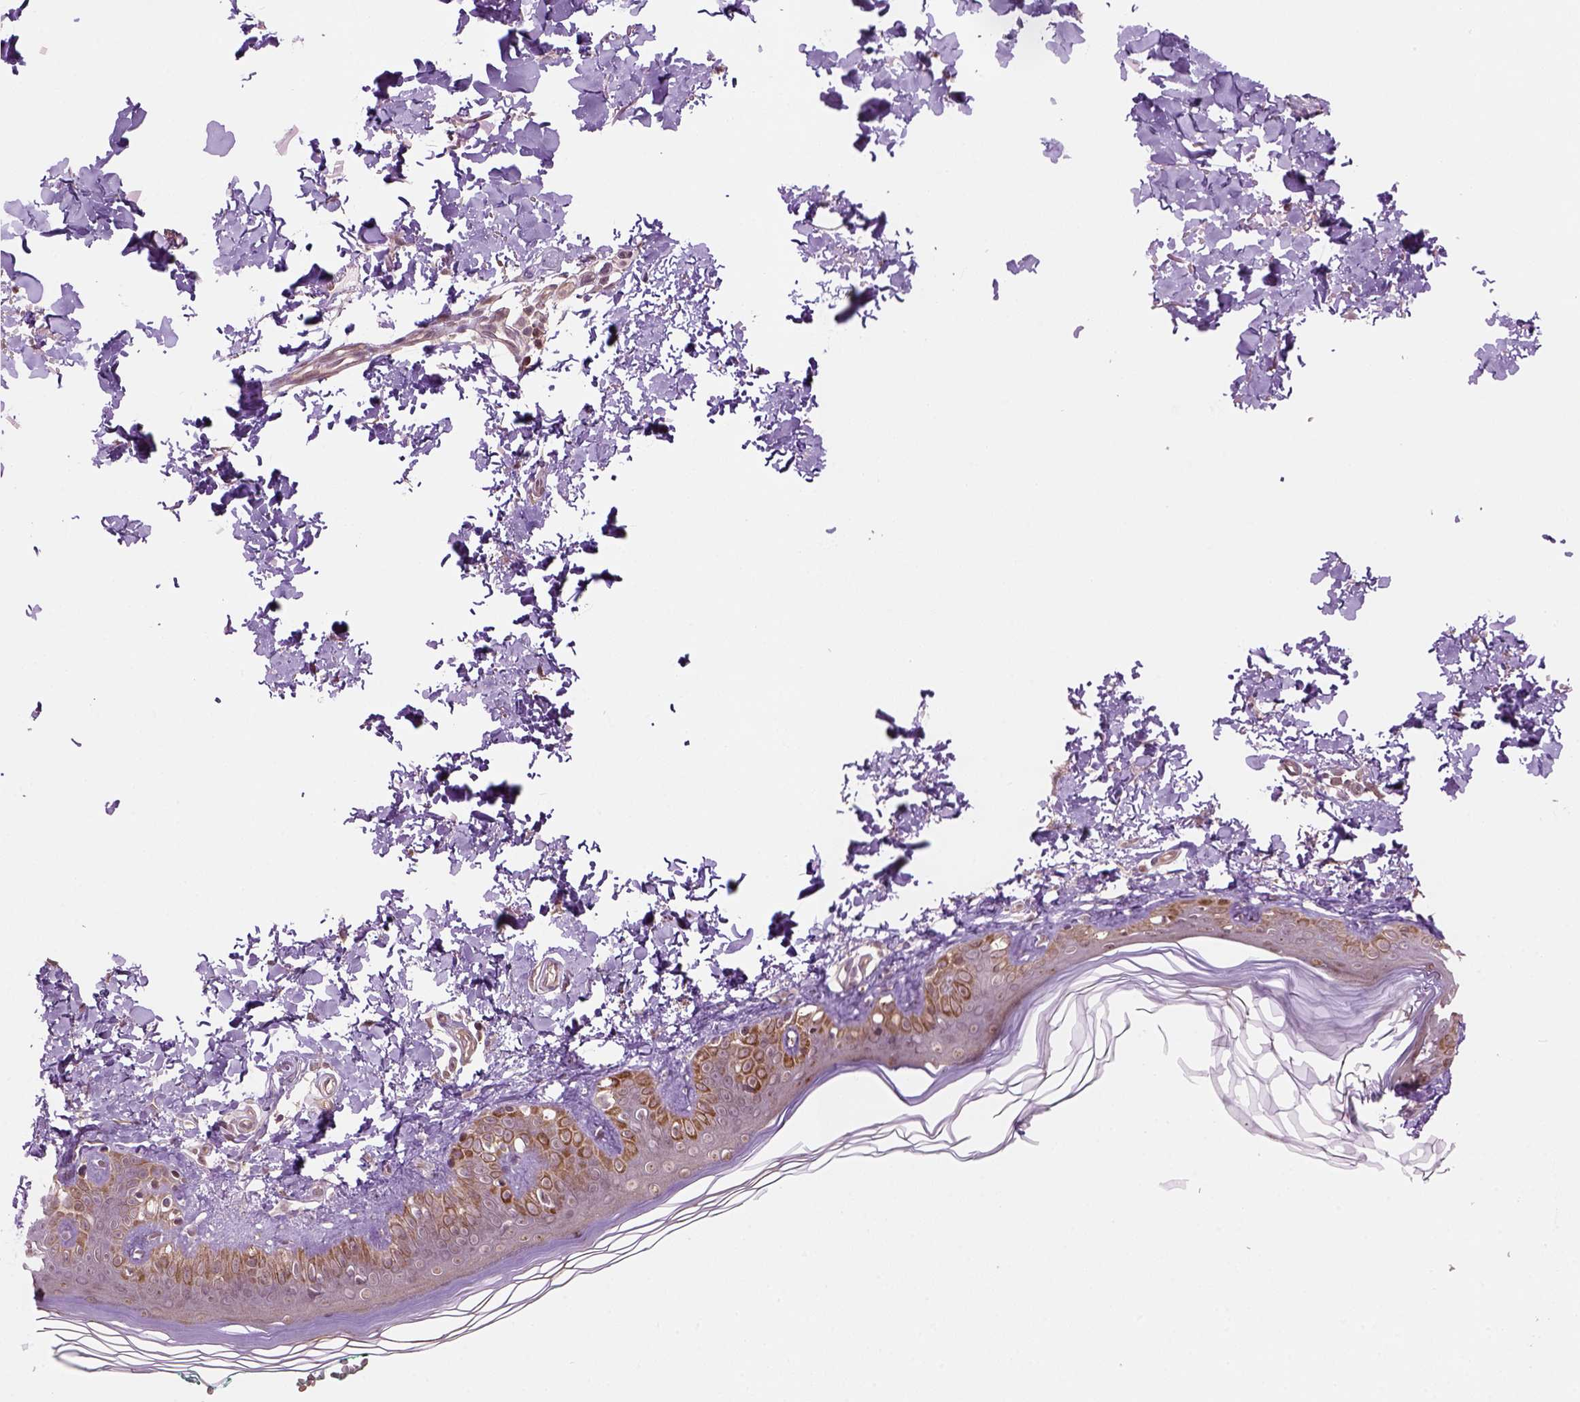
{"staining": {"intensity": "weak", "quantity": ">75%", "location": "nuclear"}, "tissue": "skin", "cell_type": "Fibroblasts", "image_type": "normal", "snomed": [{"axis": "morphology", "description": "Normal tissue, NOS"}, {"axis": "topography", "description": "Skin"}, {"axis": "topography", "description": "Peripheral nerve tissue"}], "caption": "Fibroblasts show low levels of weak nuclear staining in approximately >75% of cells in benign human skin.", "gene": "PSMD11", "patient": {"sex": "female", "age": 45}}